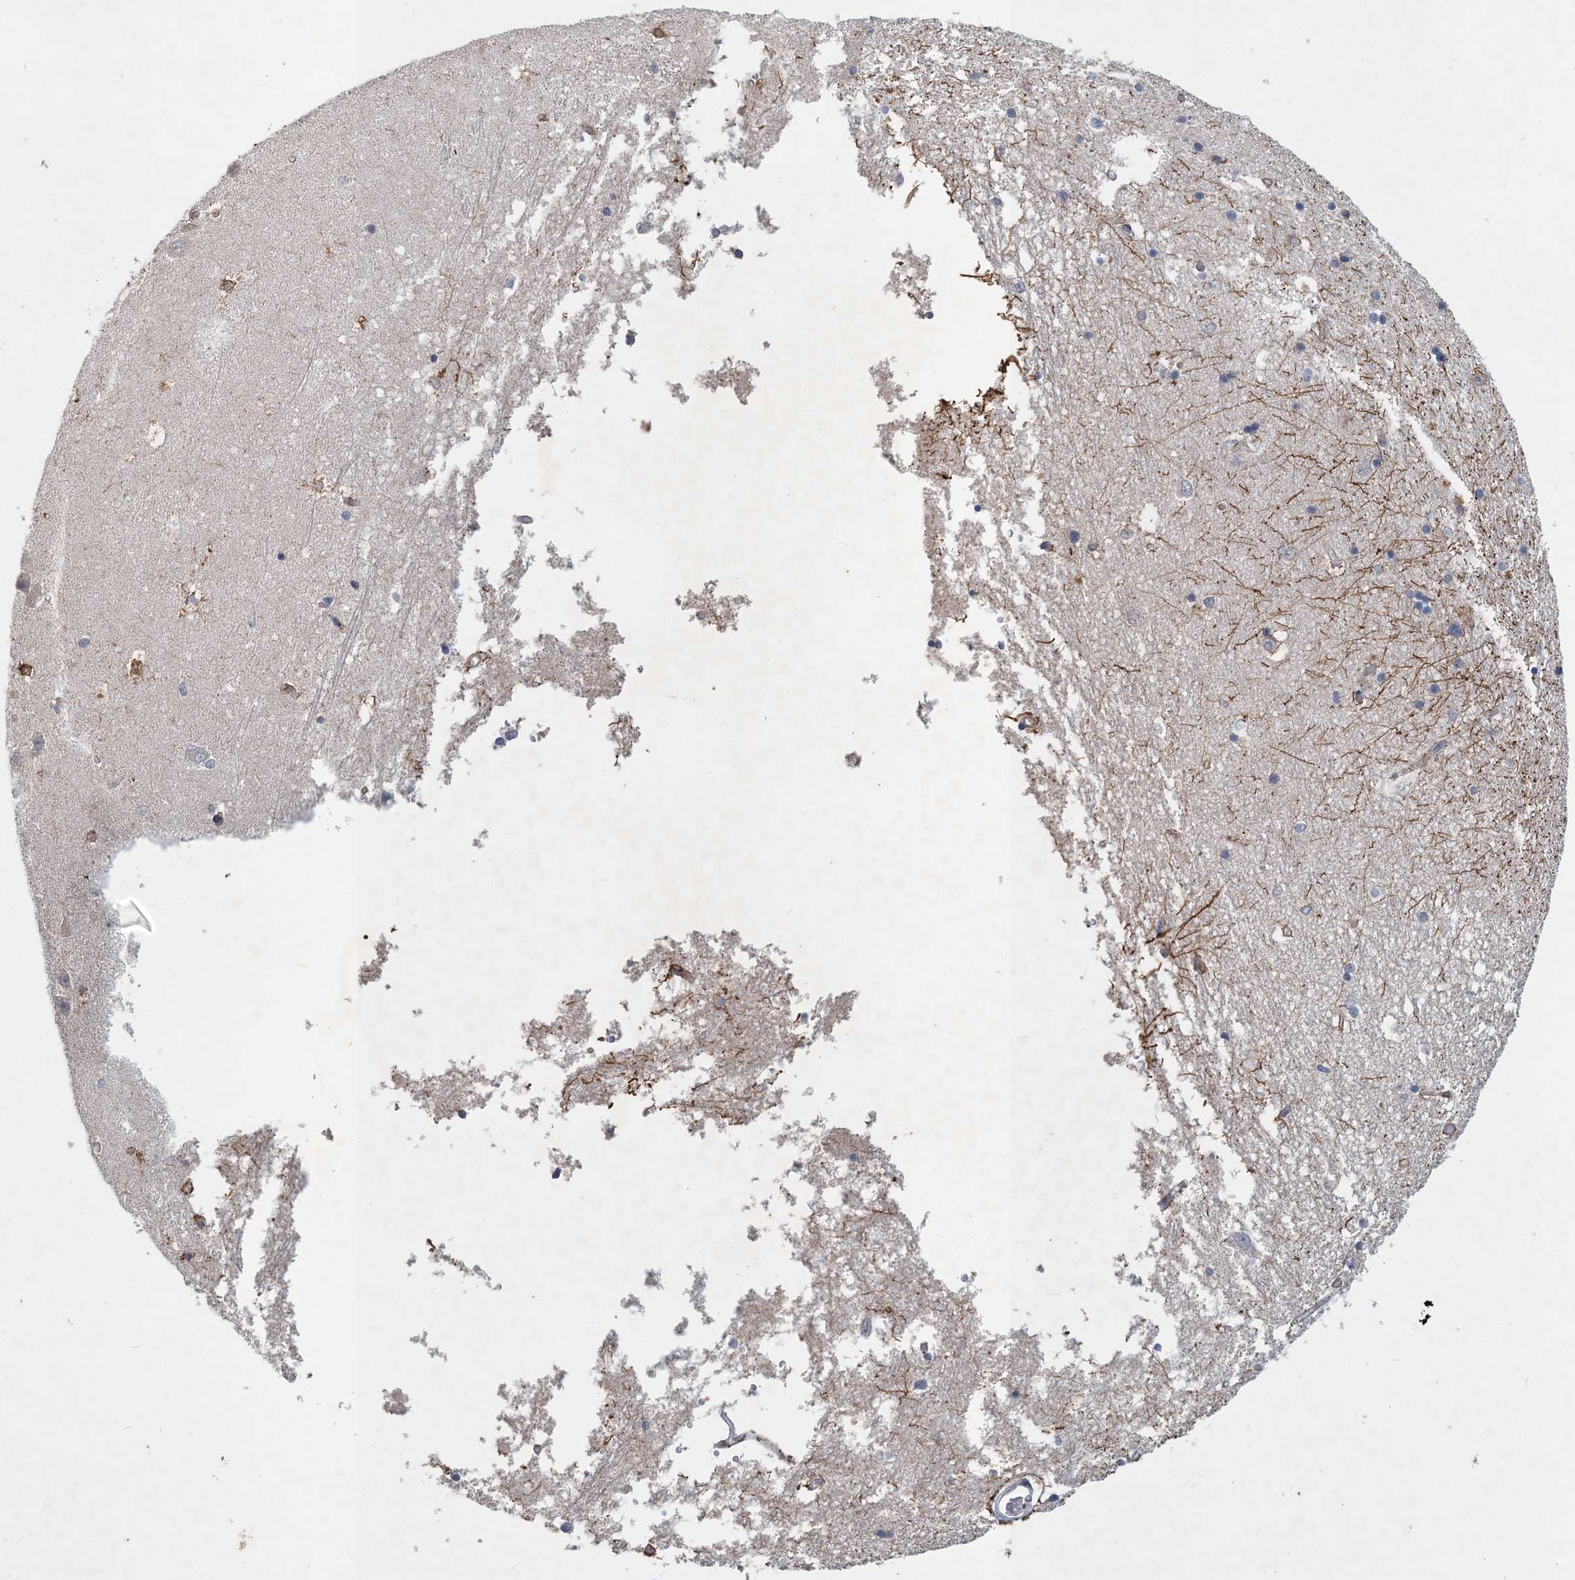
{"staining": {"intensity": "moderate", "quantity": "<25%", "location": "cytoplasmic/membranous"}, "tissue": "hippocampus", "cell_type": "Glial cells", "image_type": "normal", "snomed": [{"axis": "morphology", "description": "Normal tissue, NOS"}, {"axis": "topography", "description": "Hippocampus"}], "caption": "This histopathology image demonstrates immunohistochemistry staining of normal hippocampus, with low moderate cytoplasmic/membranous expression in approximately <25% of glial cells.", "gene": "RNF25", "patient": {"sex": "male", "age": 45}}